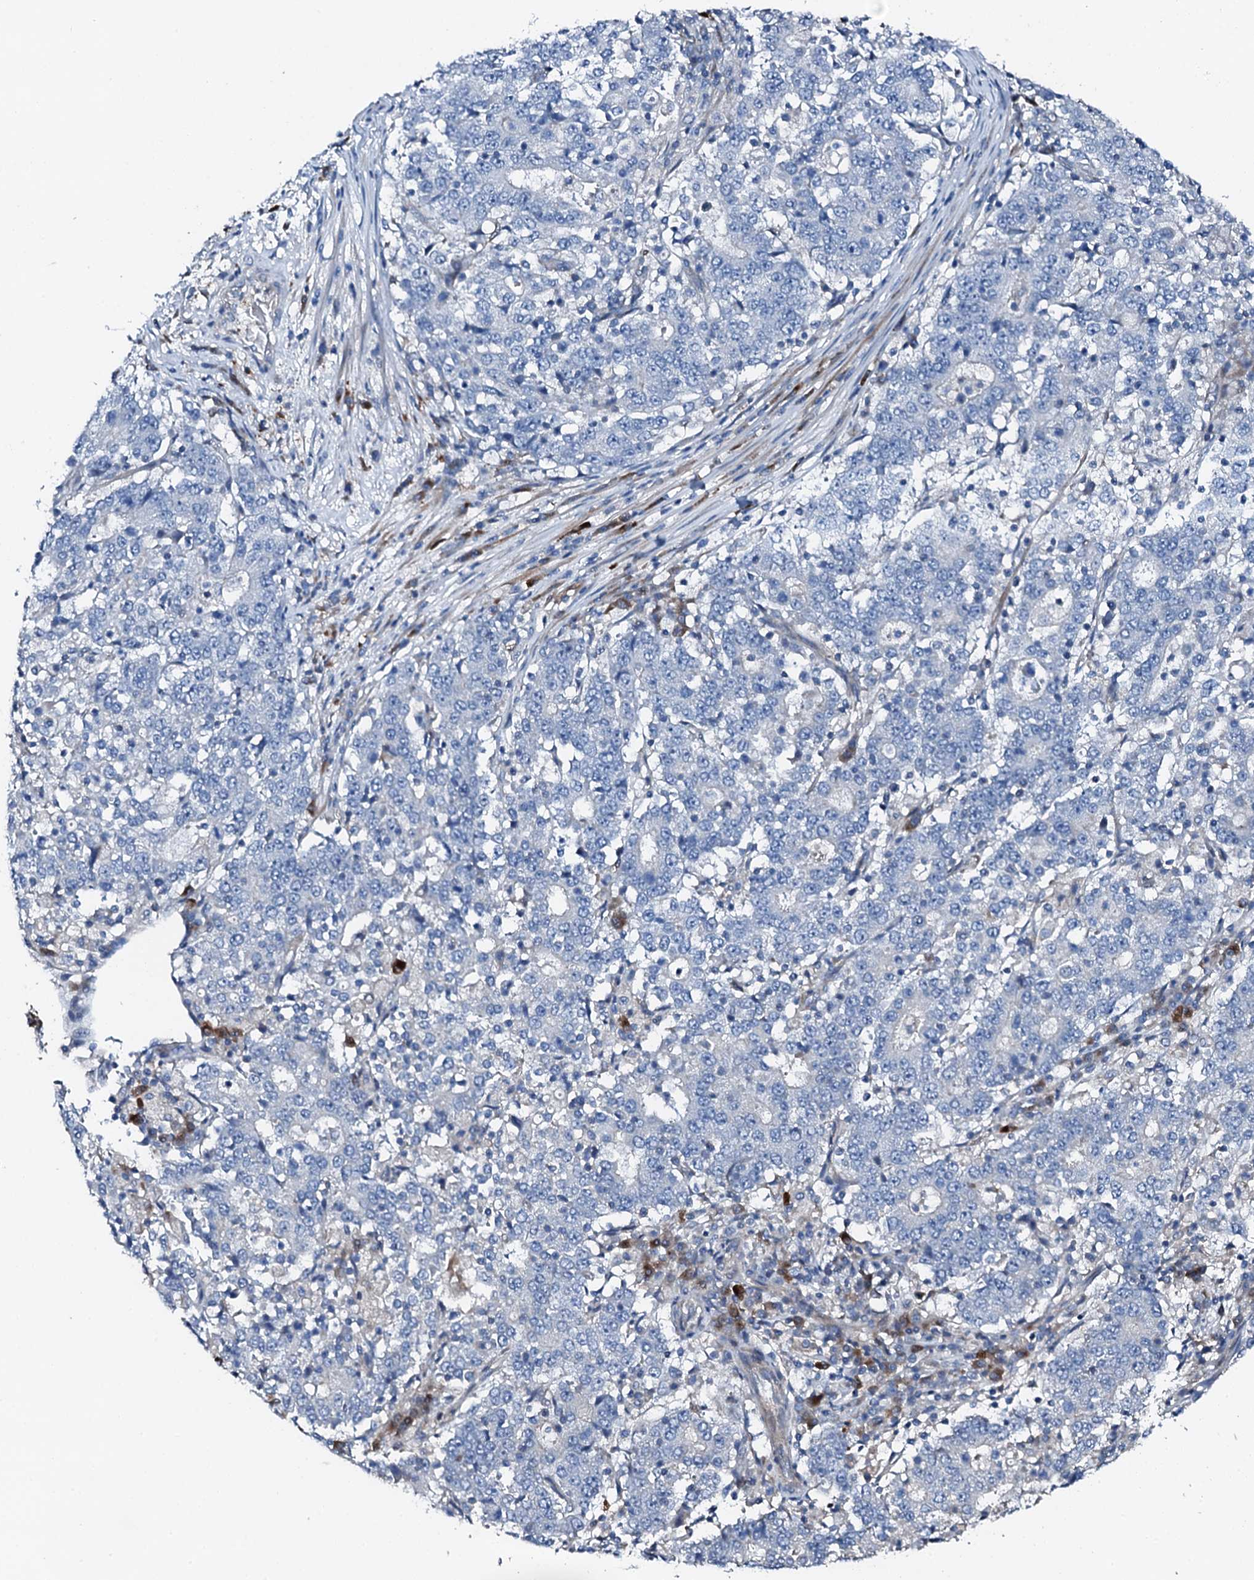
{"staining": {"intensity": "negative", "quantity": "none", "location": "none"}, "tissue": "stomach cancer", "cell_type": "Tumor cells", "image_type": "cancer", "snomed": [{"axis": "morphology", "description": "Adenocarcinoma, NOS"}, {"axis": "topography", "description": "Stomach"}], "caption": "The IHC micrograph has no significant positivity in tumor cells of adenocarcinoma (stomach) tissue. (Stains: DAB immunohistochemistry with hematoxylin counter stain, Microscopy: brightfield microscopy at high magnification).", "gene": "GFOD2", "patient": {"sex": "male", "age": 59}}